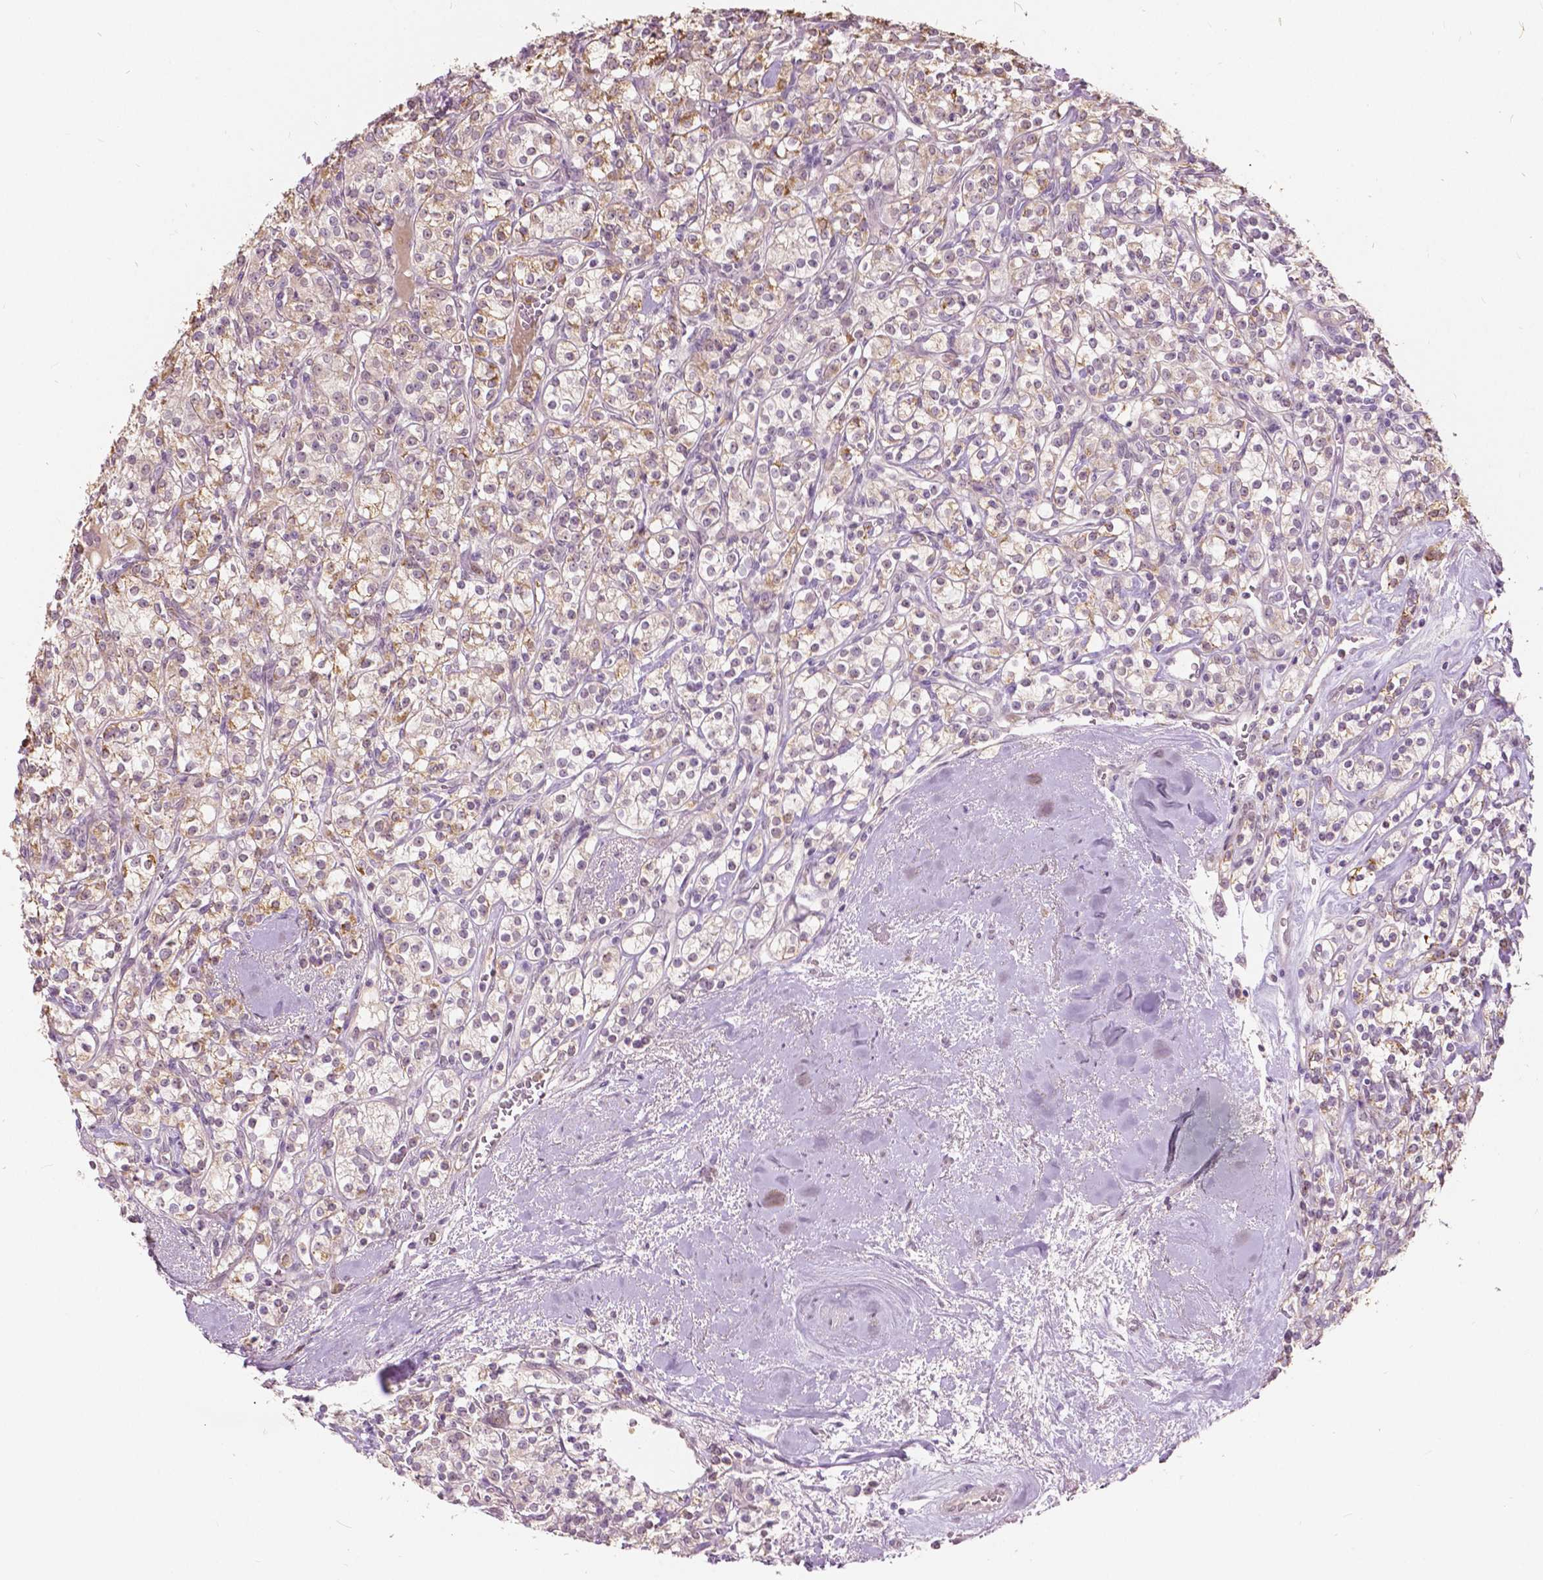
{"staining": {"intensity": "moderate", "quantity": "<25%", "location": "cytoplasmic/membranous"}, "tissue": "renal cancer", "cell_type": "Tumor cells", "image_type": "cancer", "snomed": [{"axis": "morphology", "description": "Adenocarcinoma, NOS"}, {"axis": "topography", "description": "Kidney"}], "caption": "The immunohistochemical stain shows moderate cytoplasmic/membranous expression in tumor cells of renal adenocarcinoma tissue.", "gene": "DLX6", "patient": {"sex": "male", "age": 77}}